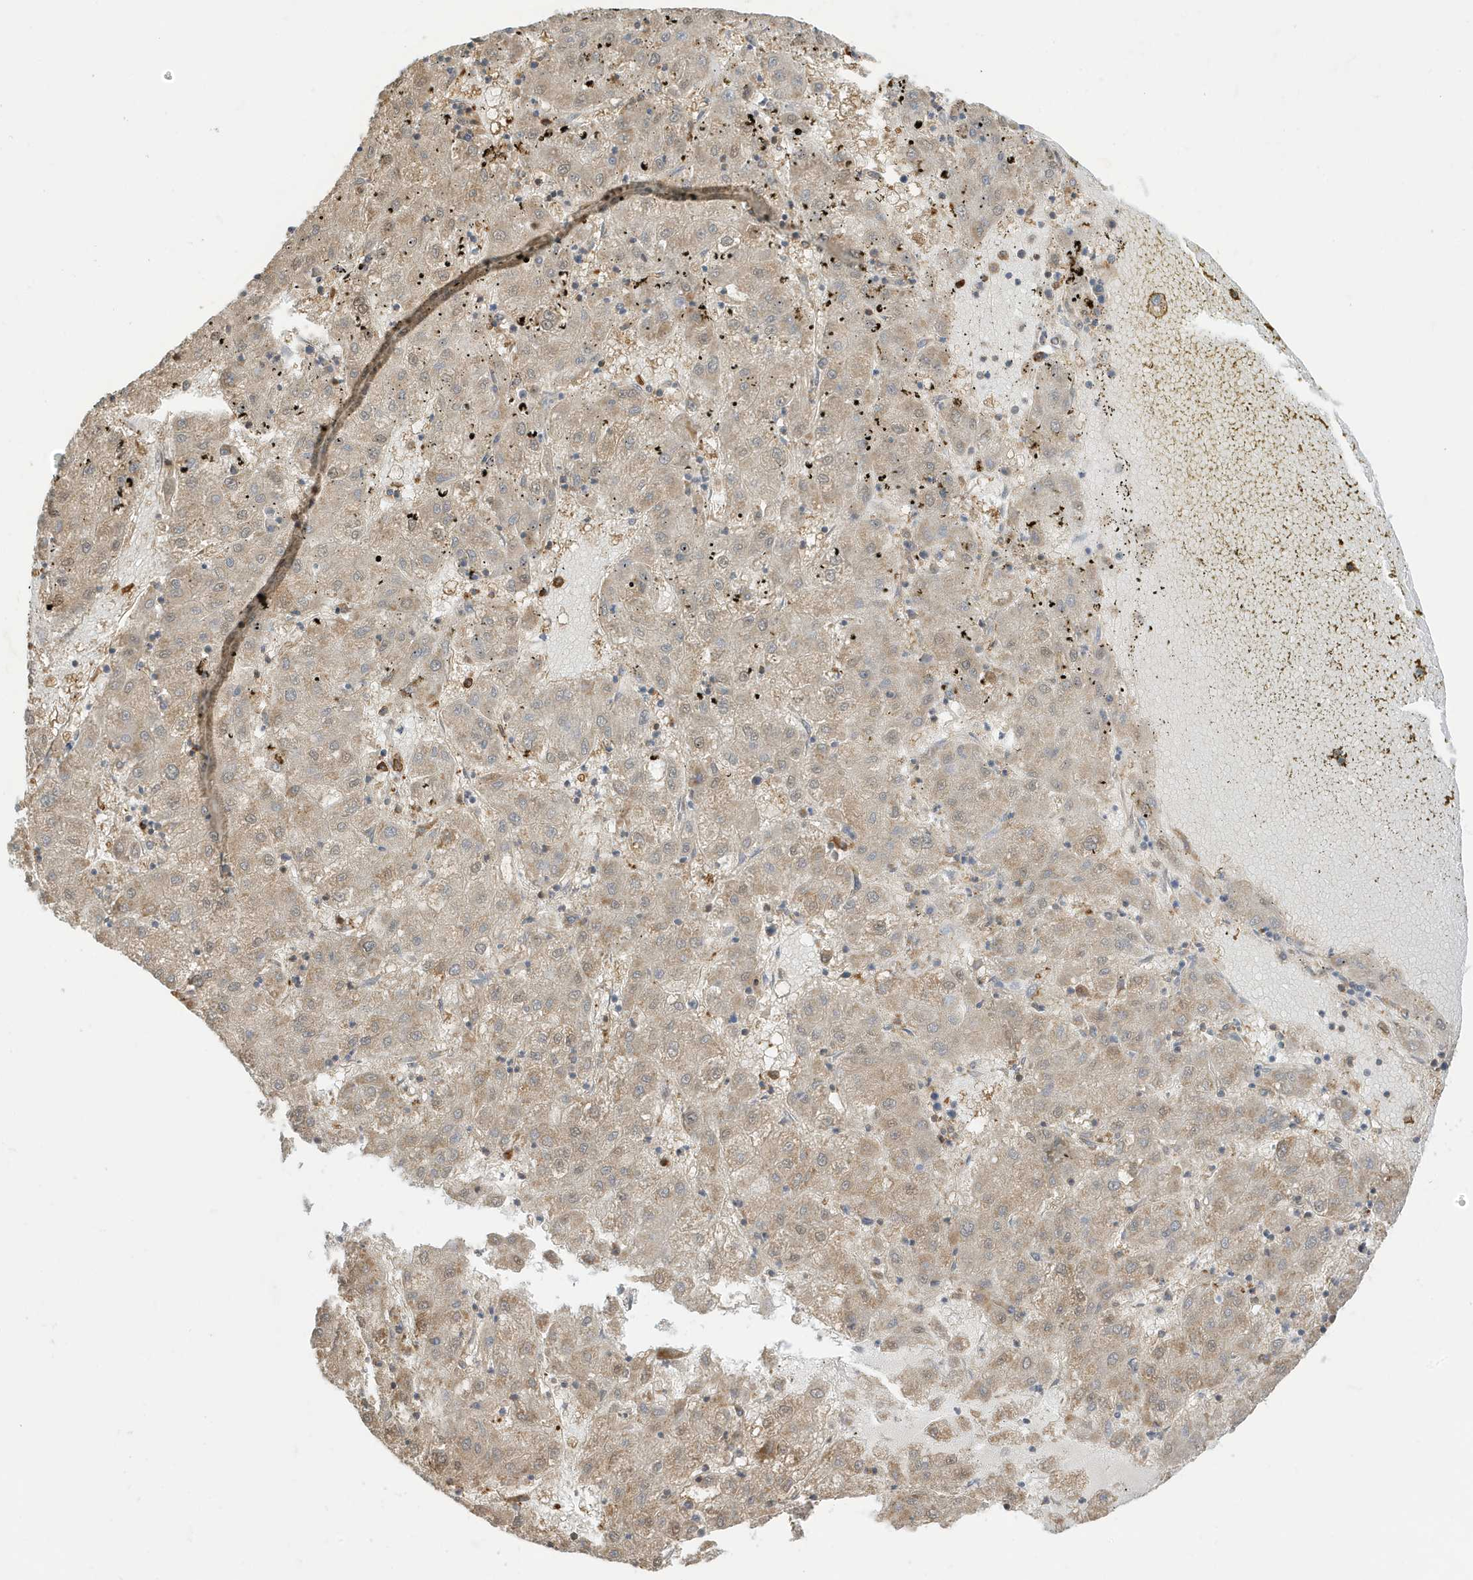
{"staining": {"intensity": "weak", "quantity": "25%-75%", "location": "cytoplasmic/membranous"}, "tissue": "liver cancer", "cell_type": "Tumor cells", "image_type": "cancer", "snomed": [{"axis": "morphology", "description": "Carcinoma, Hepatocellular, NOS"}, {"axis": "topography", "description": "Liver"}], "caption": "Brown immunohistochemical staining in human liver hepatocellular carcinoma reveals weak cytoplasmic/membranous expression in approximately 25%-75% of tumor cells.", "gene": "AZI2", "patient": {"sex": "male", "age": 72}}